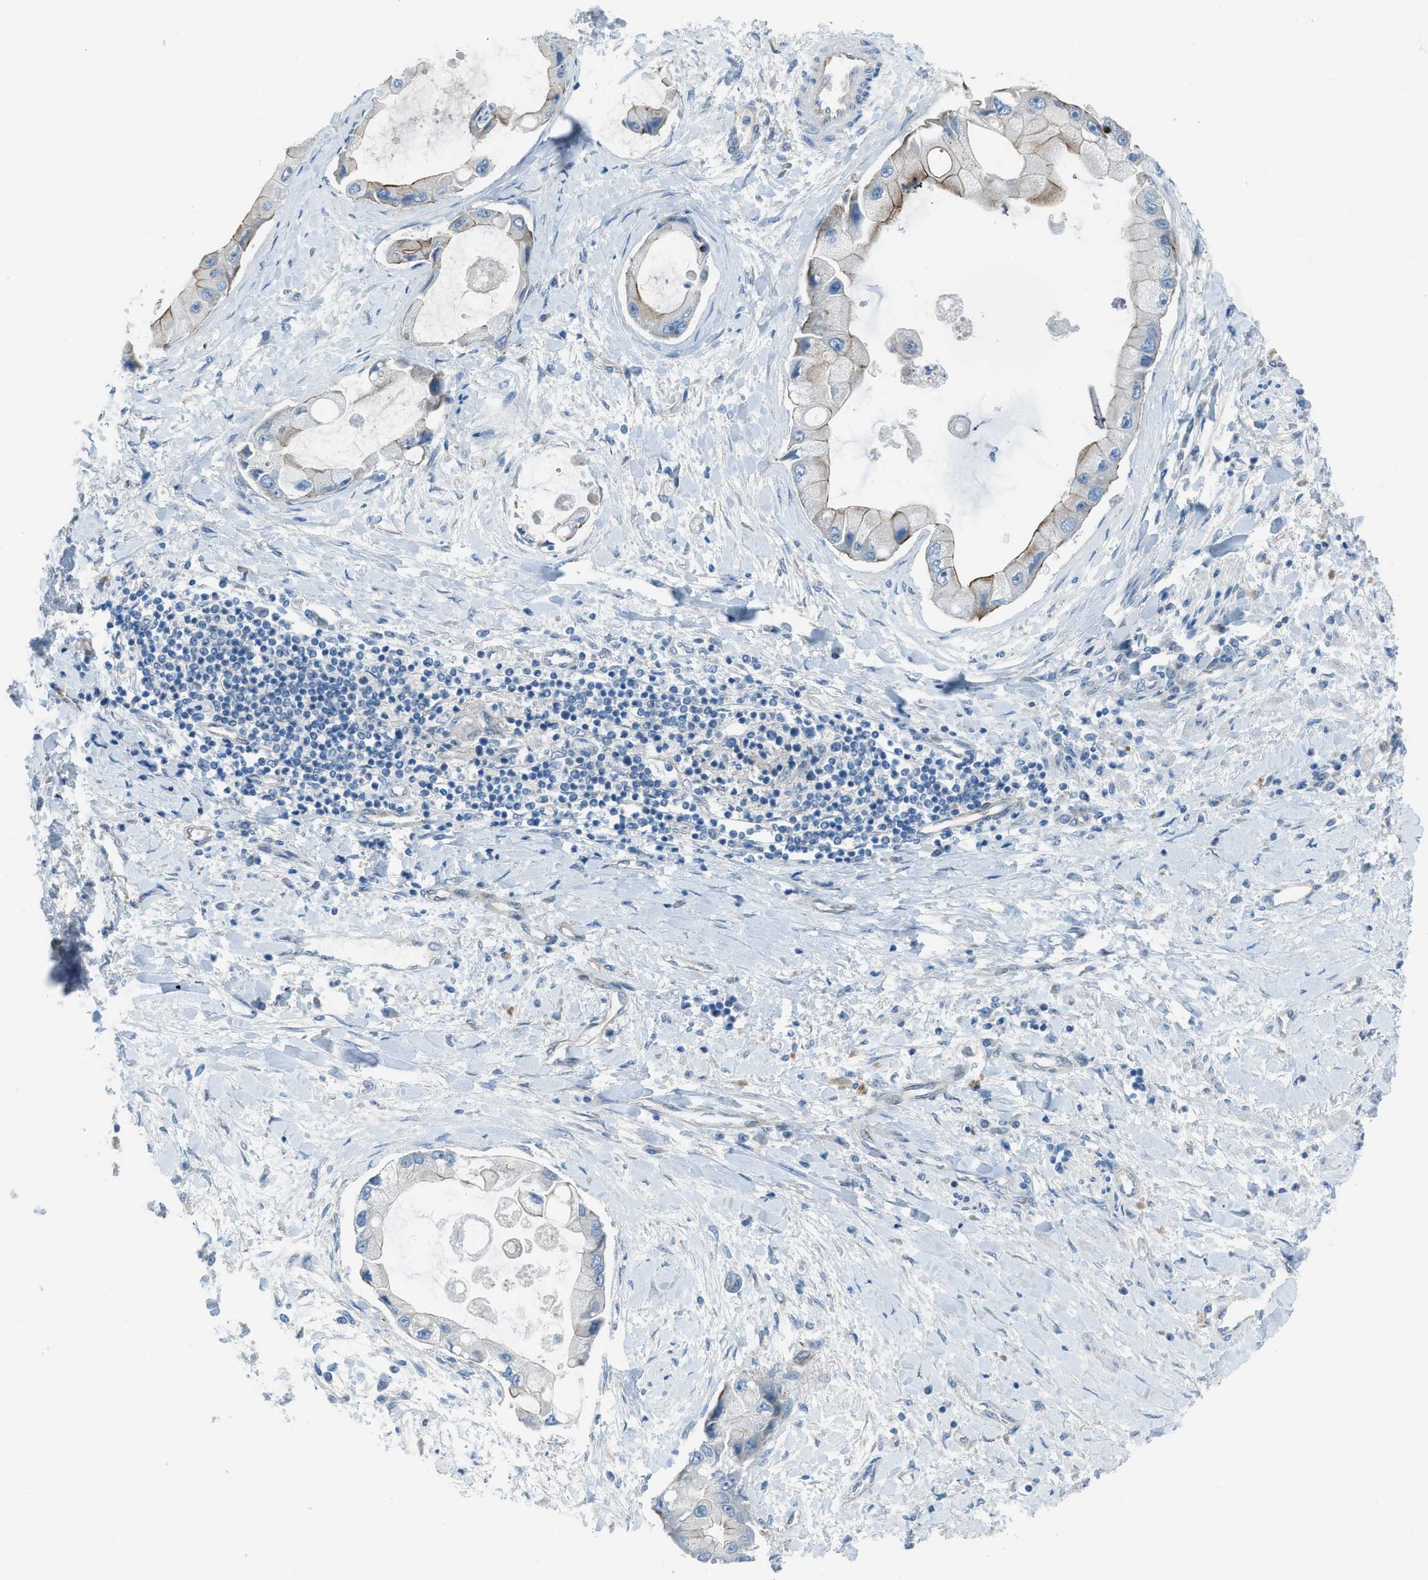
{"staining": {"intensity": "moderate", "quantity": "<25%", "location": "cytoplasmic/membranous"}, "tissue": "liver cancer", "cell_type": "Tumor cells", "image_type": "cancer", "snomed": [{"axis": "morphology", "description": "Cholangiocarcinoma"}, {"axis": "topography", "description": "Liver"}], "caption": "The histopathology image demonstrates staining of liver cholangiocarcinoma, revealing moderate cytoplasmic/membranous protein staining (brown color) within tumor cells.", "gene": "PRKN", "patient": {"sex": "male", "age": 50}}